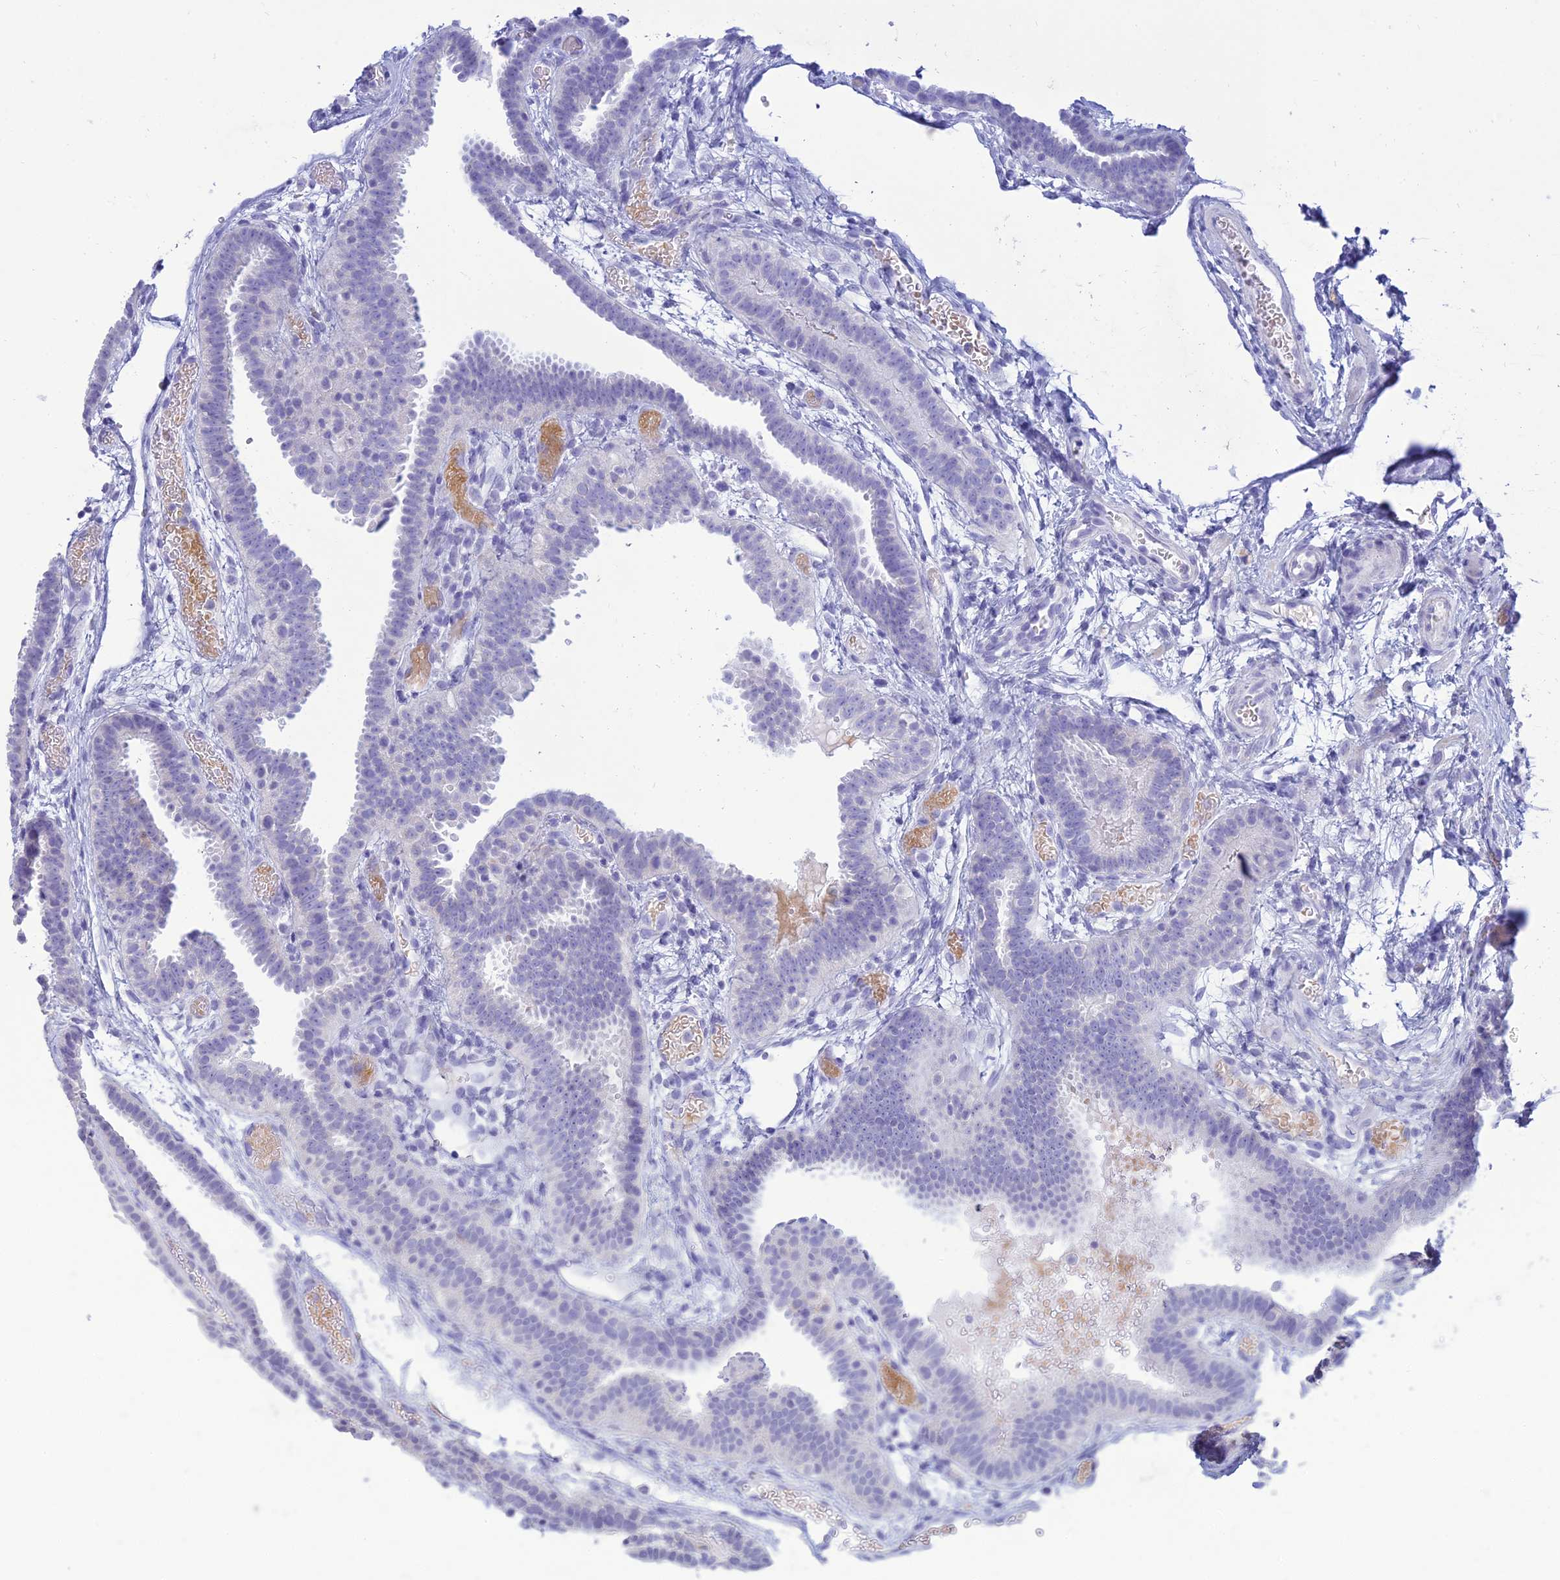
{"staining": {"intensity": "negative", "quantity": "none", "location": "none"}, "tissue": "fallopian tube", "cell_type": "Glandular cells", "image_type": "normal", "snomed": [{"axis": "morphology", "description": "Normal tissue, NOS"}, {"axis": "topography", "description": "Fallopian tube"}], "caption": "Immunohistochemistry (IHC) of unremarkable human fallopian tube demonstrates no expression in glandular cells. (DAB (3,3'-diaminobenzidine) immunohistochemistry (IHC), high magnification).", "gene": "MAL2", "patient": {"sex": "female", "age": 37}}